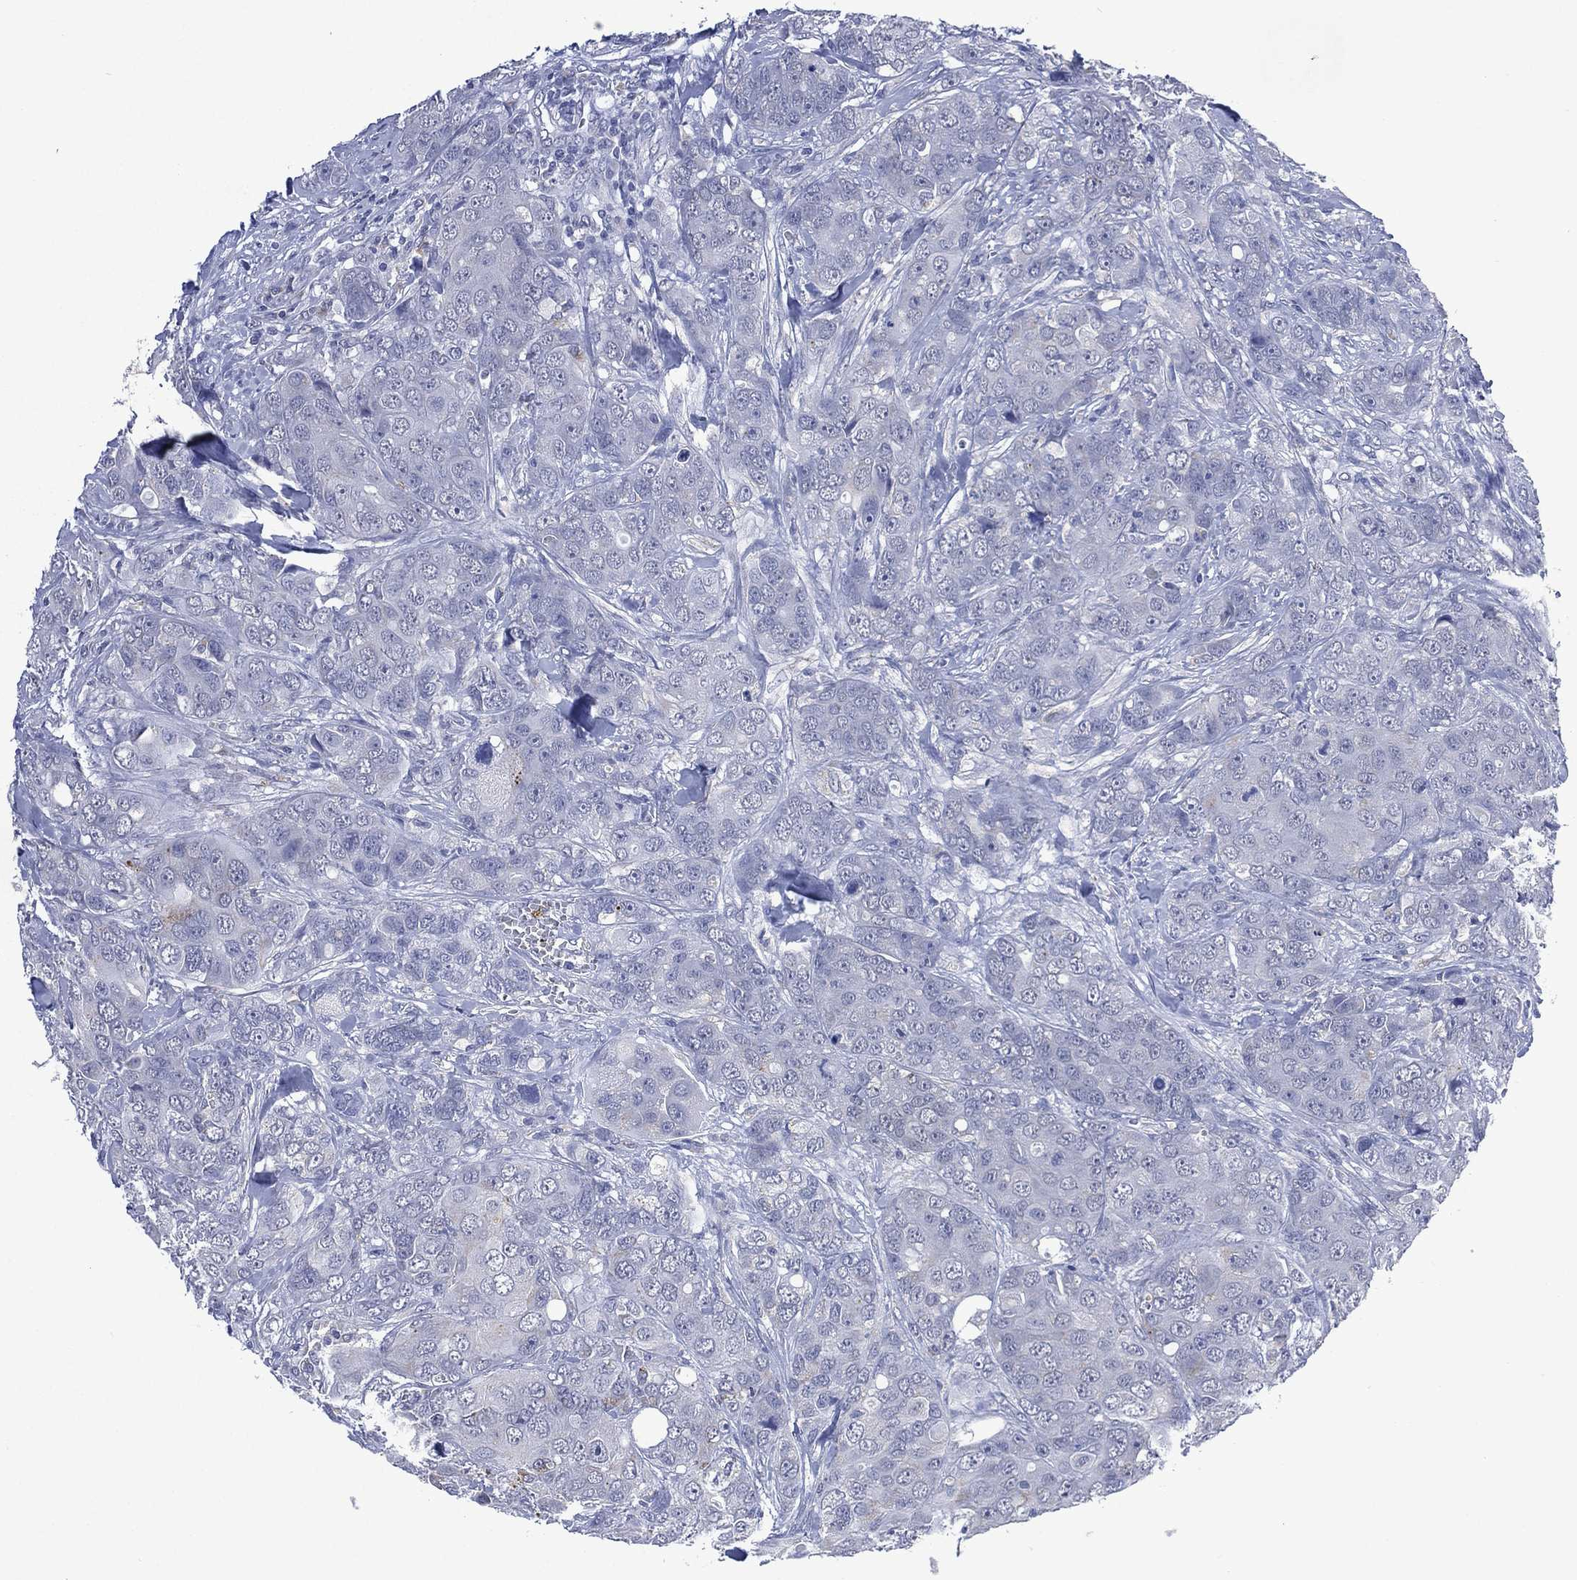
{"staining": {"intensity": "negative", "quantity": "none", "location": "none"}, "tissue": "breast cancer", "cell_type": "Tumor cells", "image_type": "cancer", "snomed": [{"axis": "morphology", "description": "Duct carcinoma"}, {"axis": "topography", "description": "Breast"}], "caption": "High power microscopy histopathology image of an immunohistochemistry photomicrograph of infiltrating ductal carcinoma (breast), revealing no significant positivity in tumor cells. (DAB IHC with hematoxylin counter stain).", "gene": "ASB10", "patient": {"sex": "female", "age": 43}}